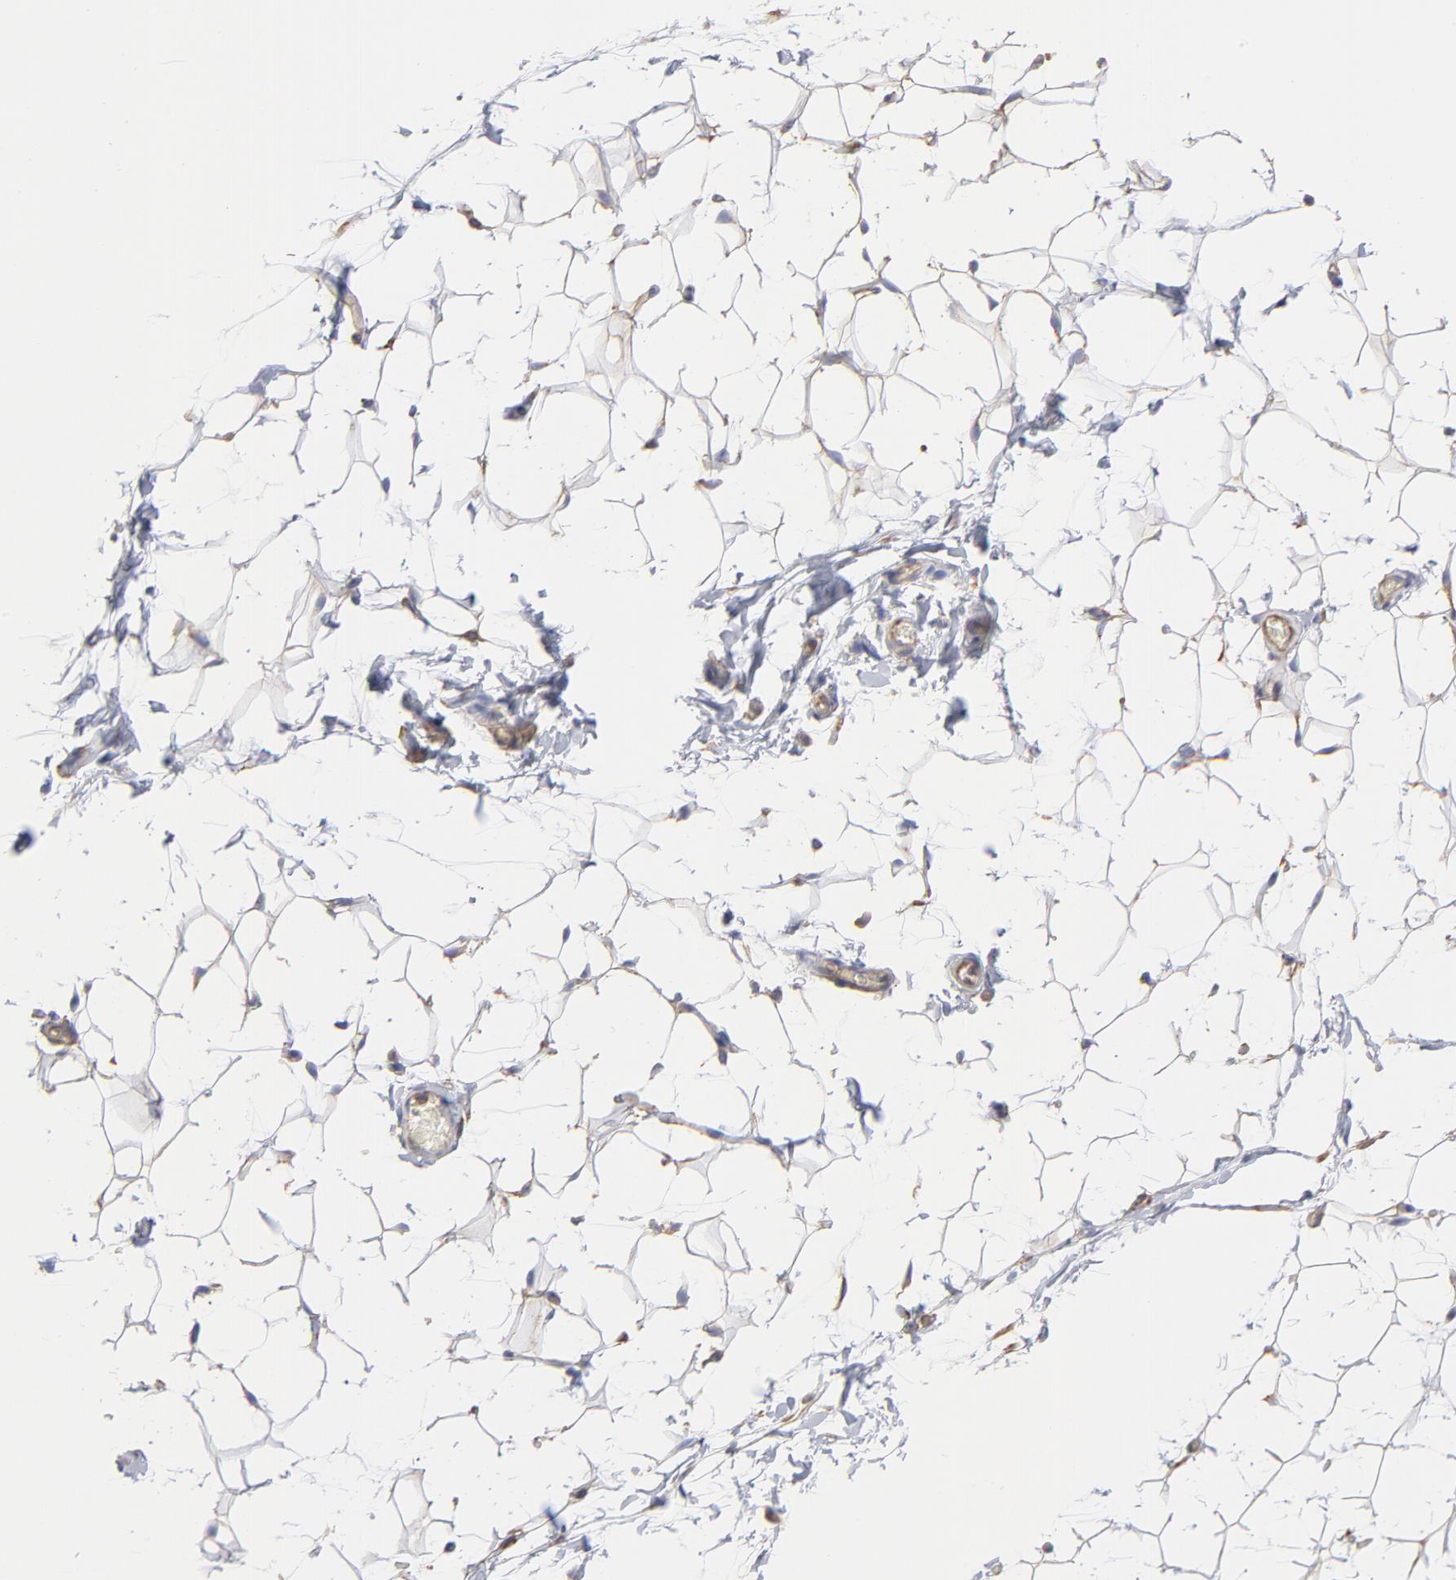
{"staining": {"intensity": "weak", "quantity": "25%-75%", "location": "cytoplasmic/membranous"}, "tissue": "adipose tissue", "cell_type": "Adipocytes", "image_type": "normal", "snomed": [{"axis": "morphology", "description": "Normal tissue, NOS"}, {"axis": "topography", "description": "Soft tissue"}], "caption": "Immunohistochemistry (IHC) photomicrograph of unremarkable adipose tissue: adipose tissue stained using immunohistochemistry exhibits low levels of weak protein expression localized specifically in the cytoplasmic/membranous of adipocytes, appearing as a cytoplasmic/membranous brown color.", "gene": "RPL3", "patient": {"sex": "male", "age": 26}}